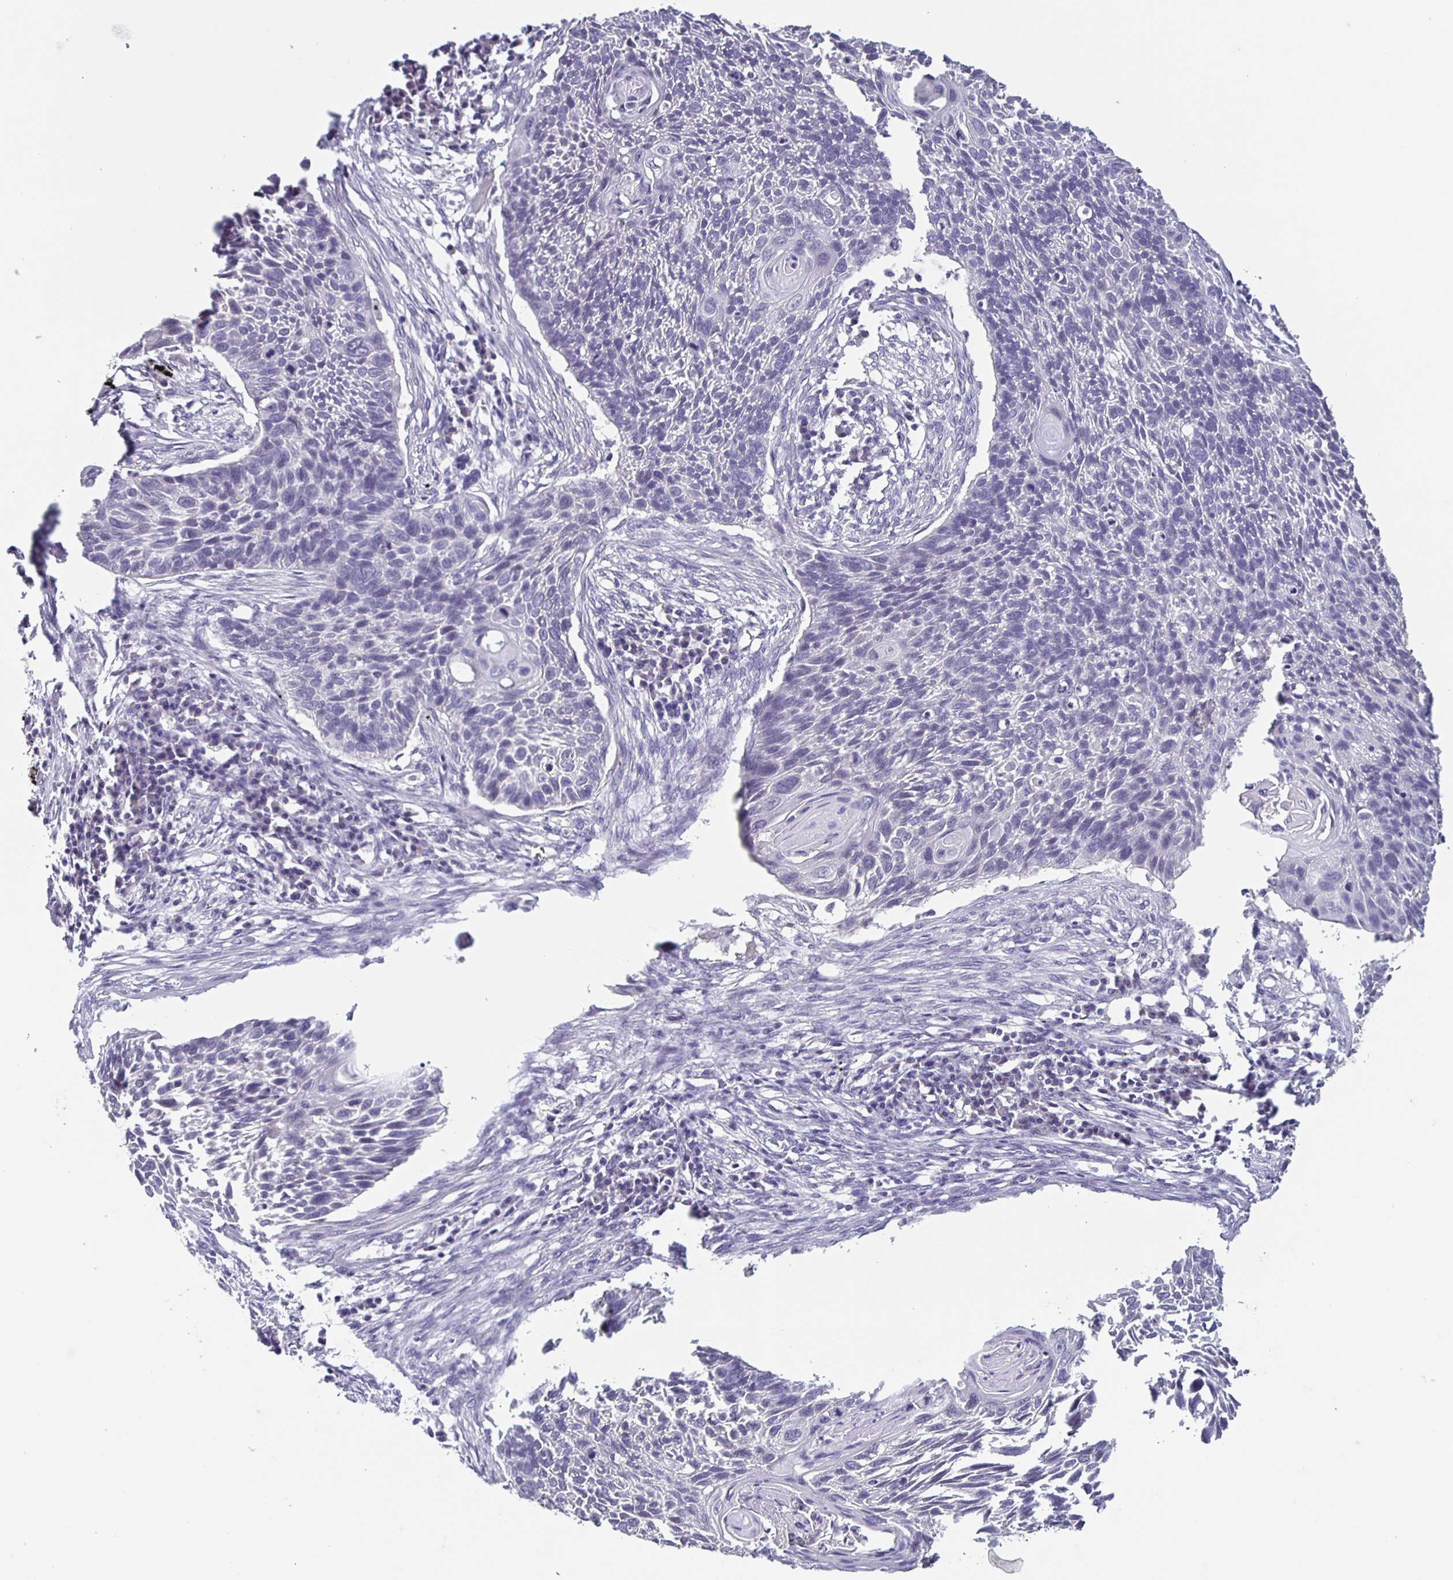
{"staining": {"intensity": "negative", "quantity": "none", "location": "none"}, "tissue": "lung cancer", "cell_type": "Tumor cells", "image_type": "cancer", "snomed": [{"axis": "morphology", "description": "Squamous cell carcinoma, NOS"}, {"axis": "topography", "description": "Lung"}], "caption": "Immunohistochemistry of human squamous cell carcinoma (lung) reveals no staining in tumor cells. (DAB immunohistochemistry with hematoxylin counter stain).", "gene": "INSL5", "patient": {"sex": "male", "age": 78}}